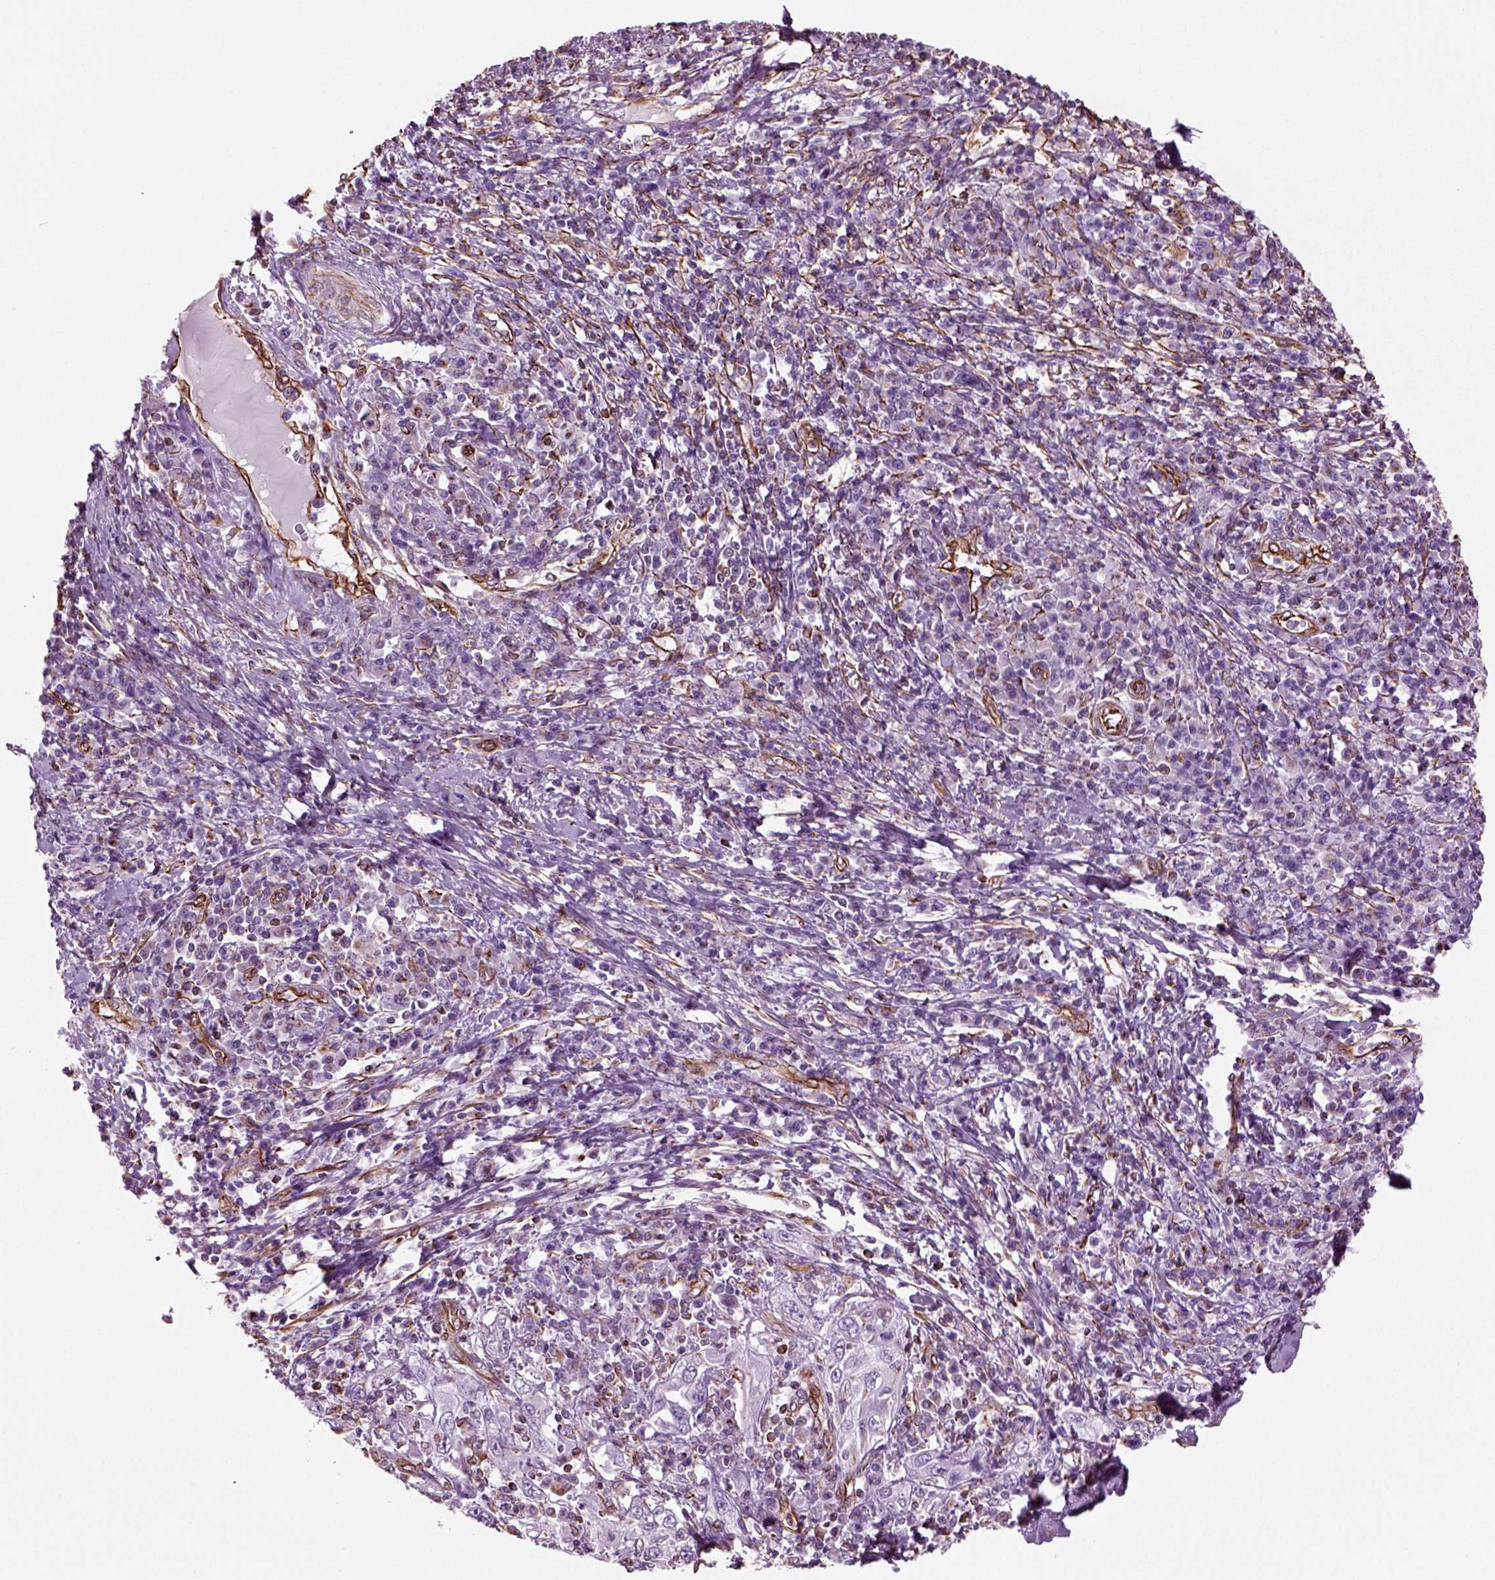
{"staining": {"intensity": "negative", "quantity": "none", "location": "none"}, "tissue": "cervical cancer", "cell_type": "Tumor cells", "image_type": "cancer", "snomed": [{"axis": "morphology", "description": "Squamous cell carcinoma, NOS"}, {"axis": "topography", "description": "Cervix"}], "caption": "Immunohistochemical staining of human squamous cell carcinoma (cervical) displays no significant positivity in tumor cells.", "gene": "ACER3", "patient": {"sex": "female", "age": 46}}